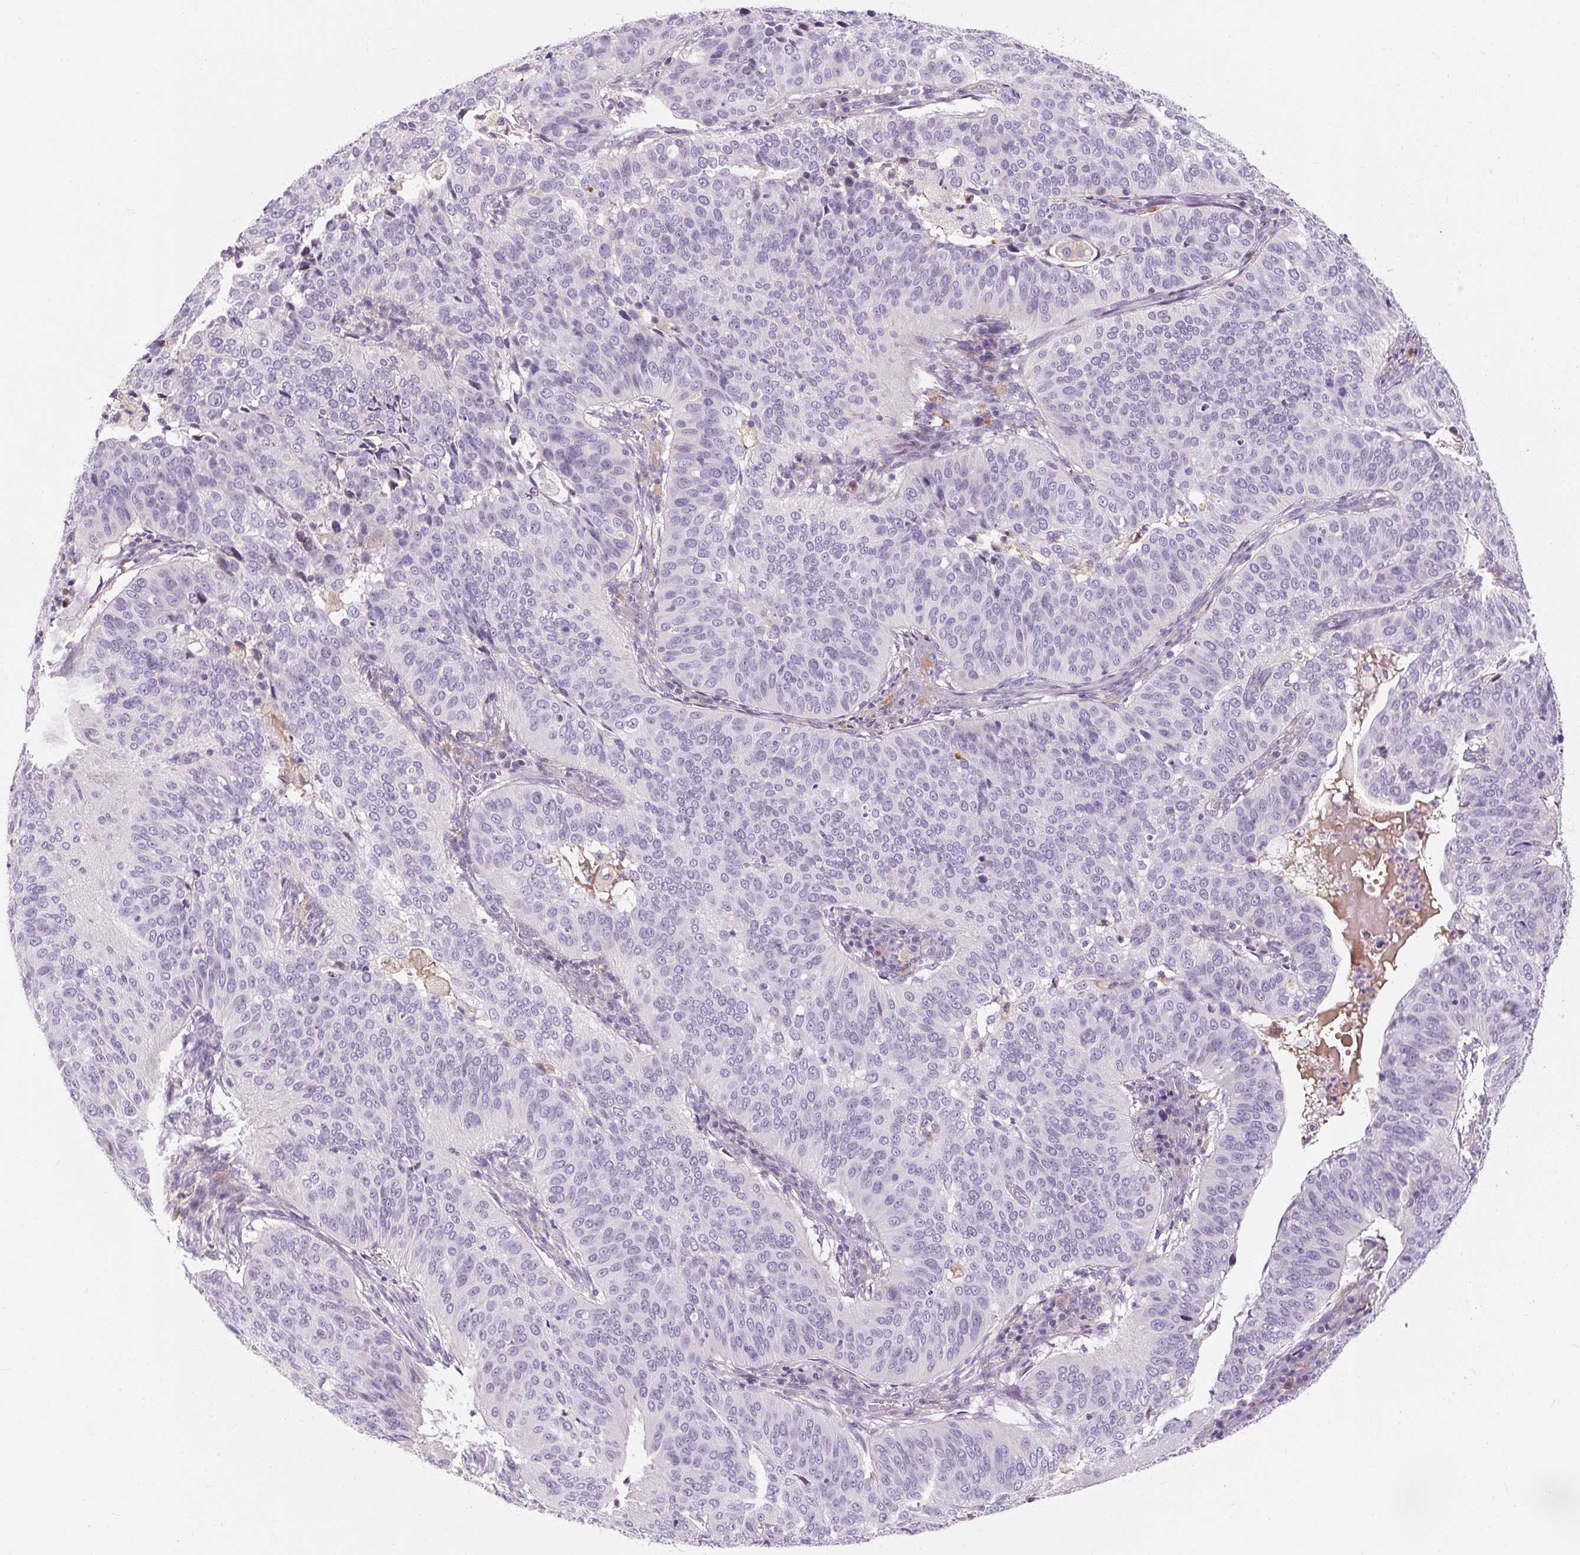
{"staining": {"intensity": "negative", "quantity": "none", "location": "none"}, "tissue": "cervical cancer", "cell_type": "Tumor cells", "image_type": "cancer", "snomed": [{"axis": "morphology", "description": "Normal tissue, NOS"}, {"axis": "morphology", "description": "Squamous cell carcinoma, NOS"}, {"axis": "topography", "description": "Cervix"}], "caption": "Tumor cells are negative for protein expression in human cervical cancer.", "gene": "NFE2L3", "patient": {"sex": "female", "age": 39}}